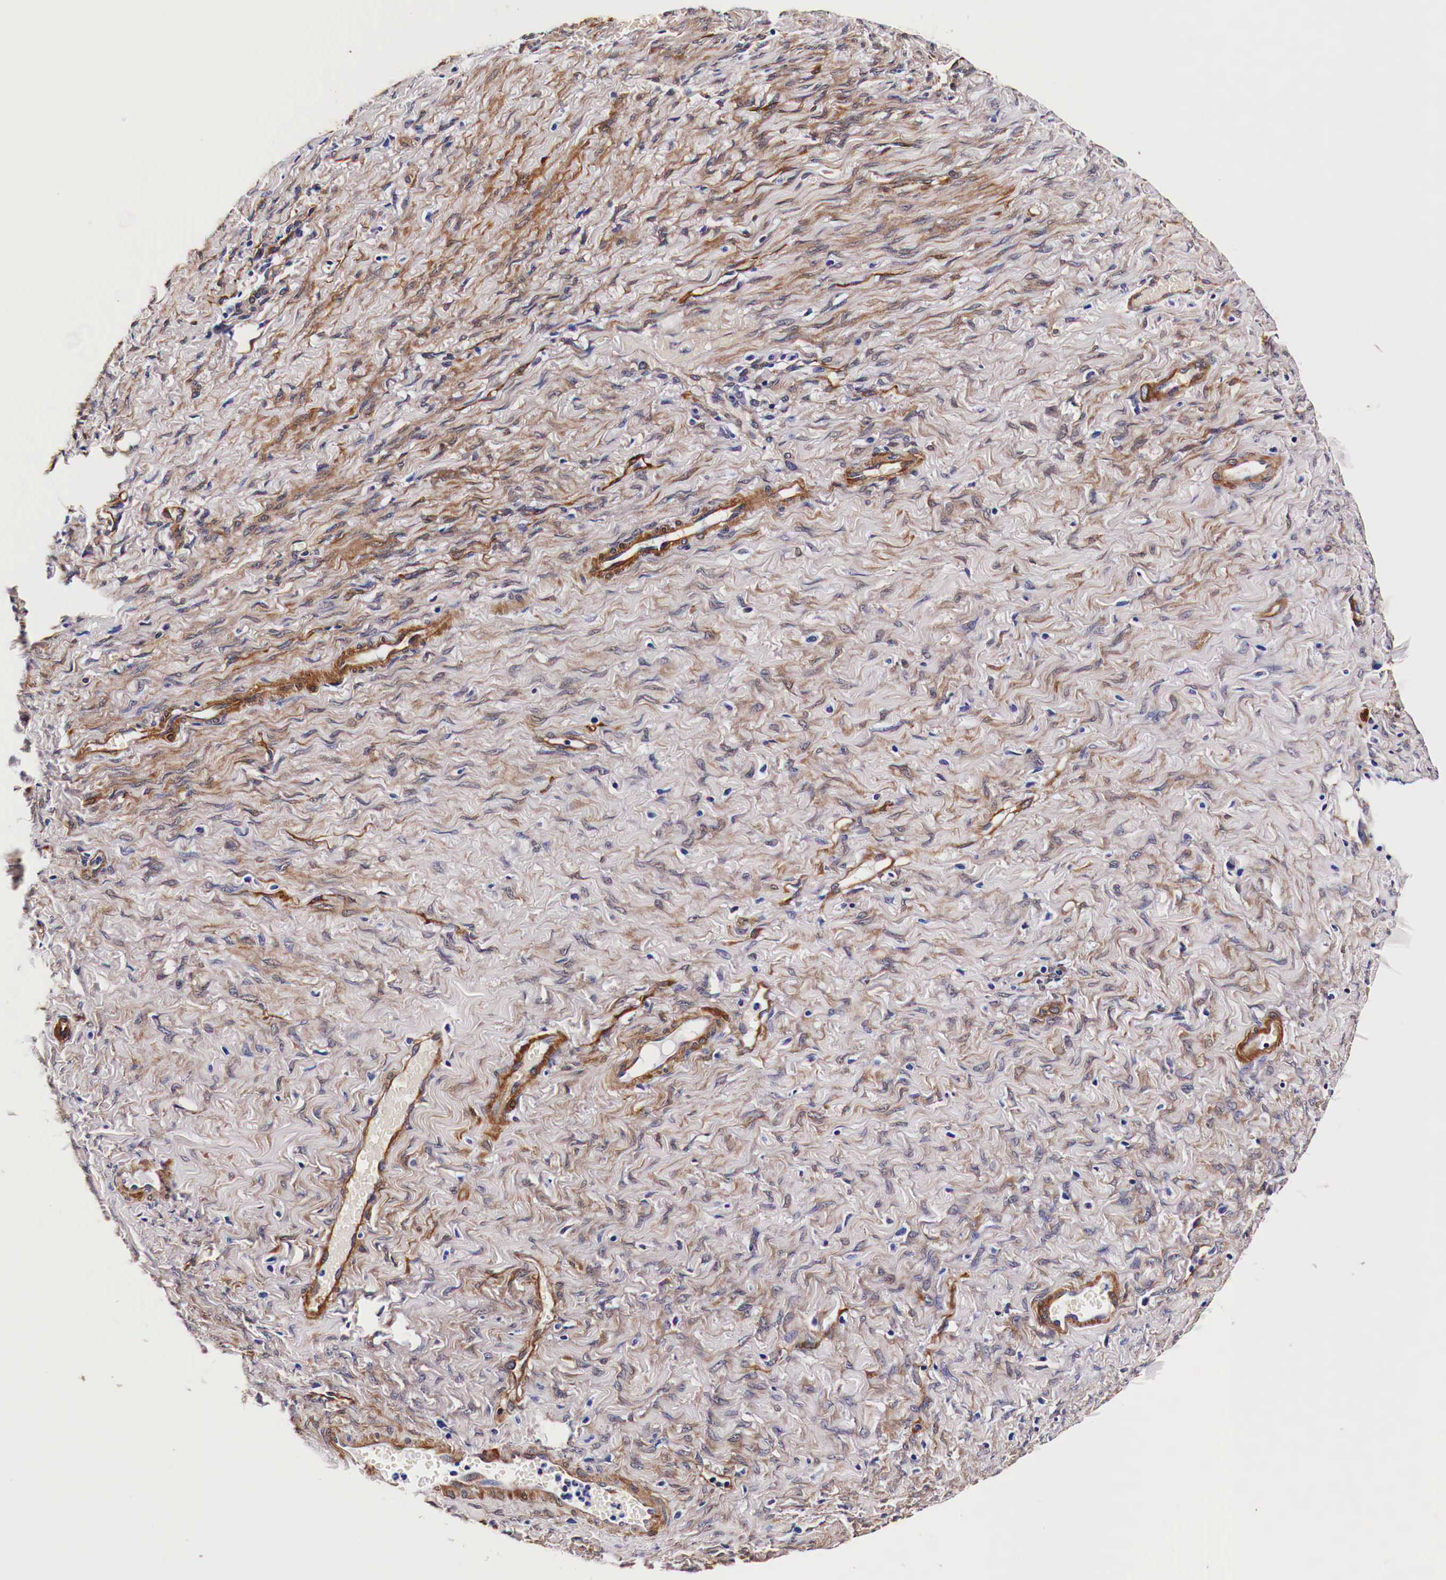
{"staining": {"intensity": "strong", "quantity": ">75%", "location": "cytoplasmic/membranous"}, "tissue": "smooth muscle", "cell_type": "Smooth muscle cells", "image_type": "normal", "snomed": [{"axis": "morphology", "description": "Normal tissue, NOS"}, {"axis": "topography", "description": "Uterus"}], "caption": "Strong cytoplasmic/membranous staining for a protein is present in about >75% of smooth muscle cells of benign smooth muscle using immunohistochemistry.", "gene": "HSPB1", "patient": {"sex": "female", "age": 56}}